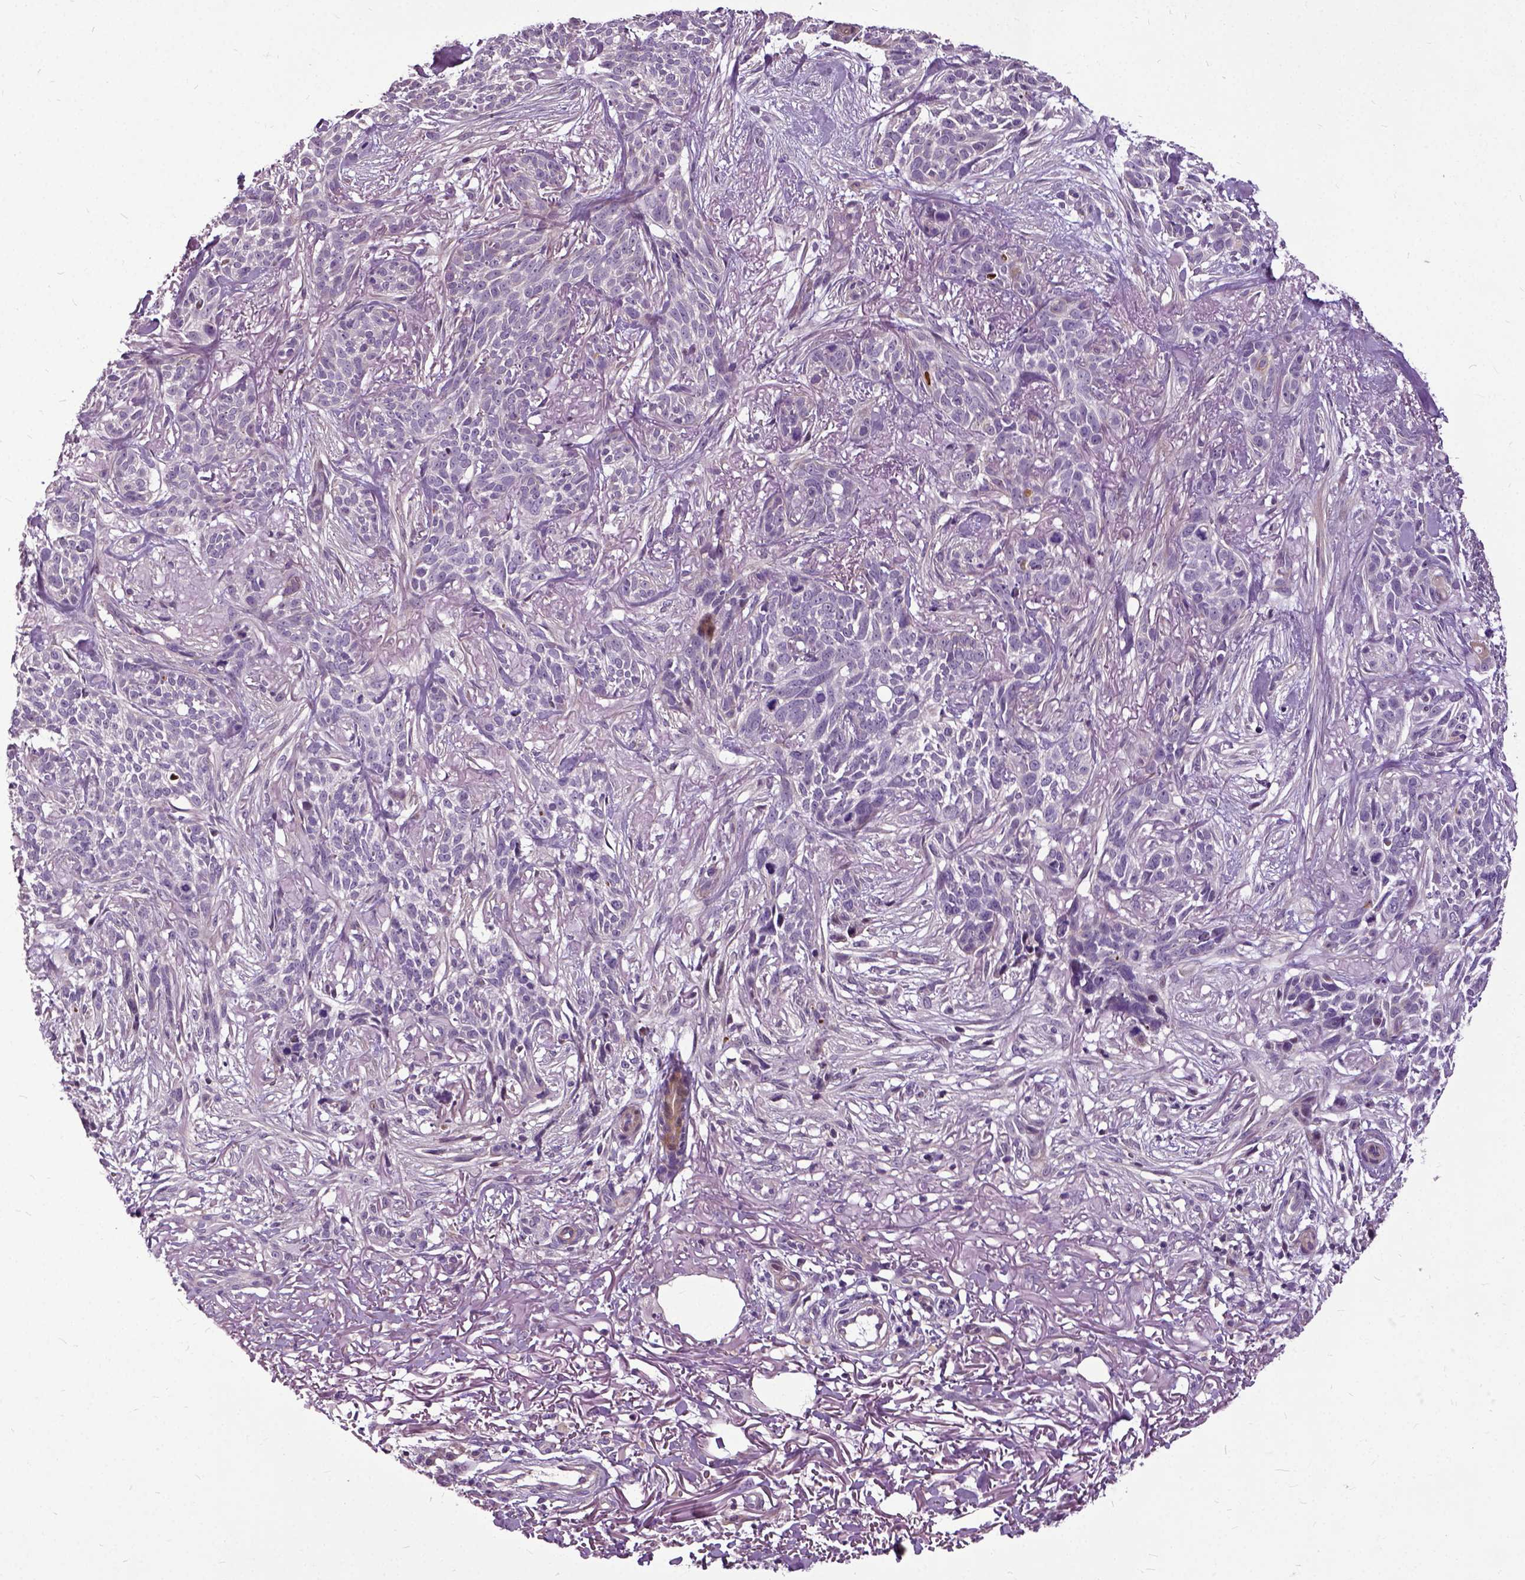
{"staining": {"intensity": "negative", "quantity": "none", "location": "none"}, "tissue": "skin cancer", "cell_type": "Tumor cells", "image_type": "cancer", "snomed": [{"axis": "morphology", "description": "Basal cell carcinoma"}, {"axis": "topography", "description": "Skin"}], "caption": "IHC of human skin cancer (basal cell carcinoma) shows no staining in tumor cells.", "gene": "ILRUN", "patient": {"sex": "male", "age": 74}}